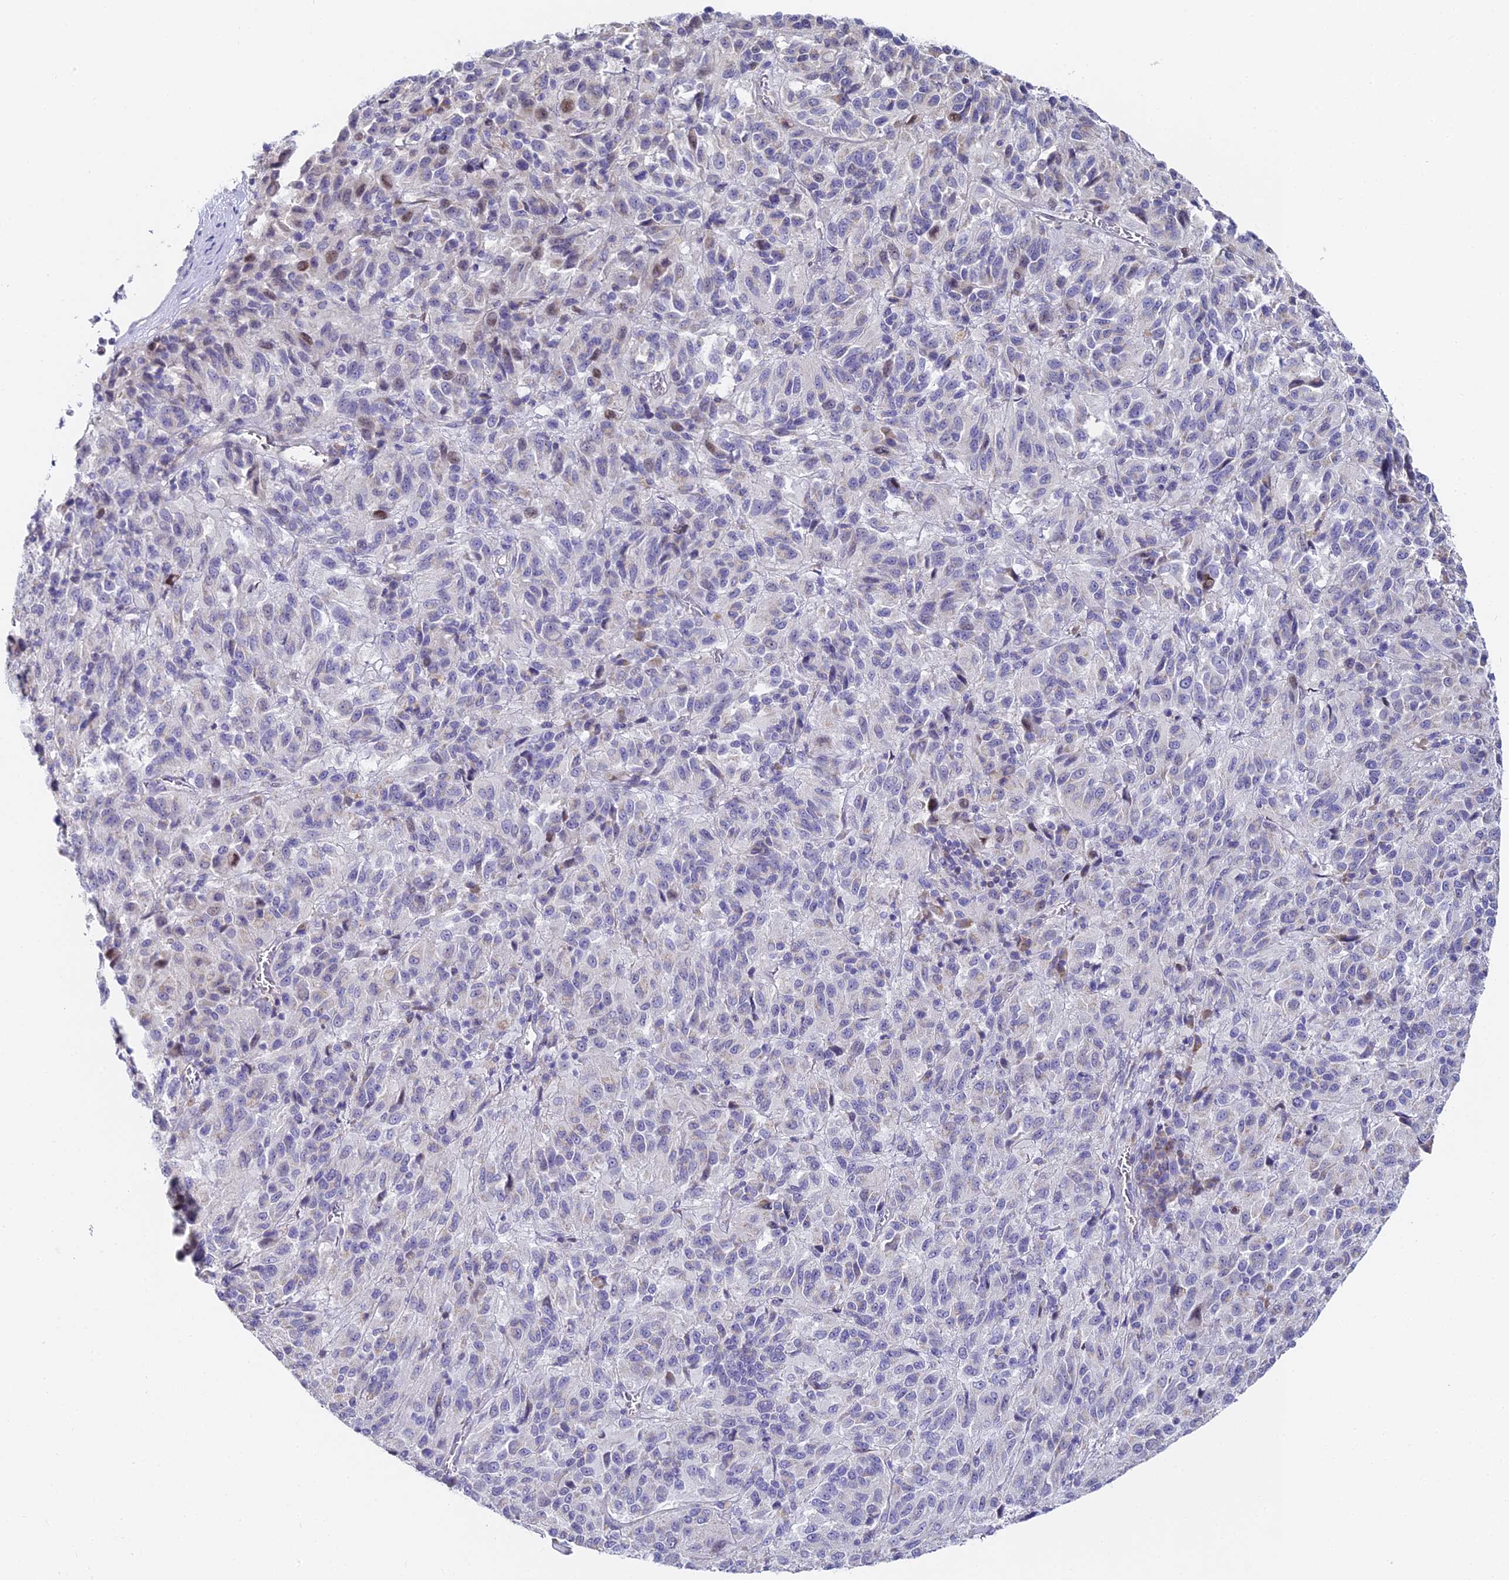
{"staining": {"intensity": "weak", "quantity": "<25%", "location": "nuclear"}, "tissue": "melanoma", "cell_type": "Tumor cells", "image_type": "cancer", "snomed": [{"axis": "morphology", "description": "Malignant melanoma, Metastatic site"}, {"axis": "topography", "description": "Lung"}], "caption": "A photomicrograph of melanoma stained for a protein shows no brown staining in tumor cells.", "gene": "SERP1", "patient": {"sex": "male", "age": 64}}